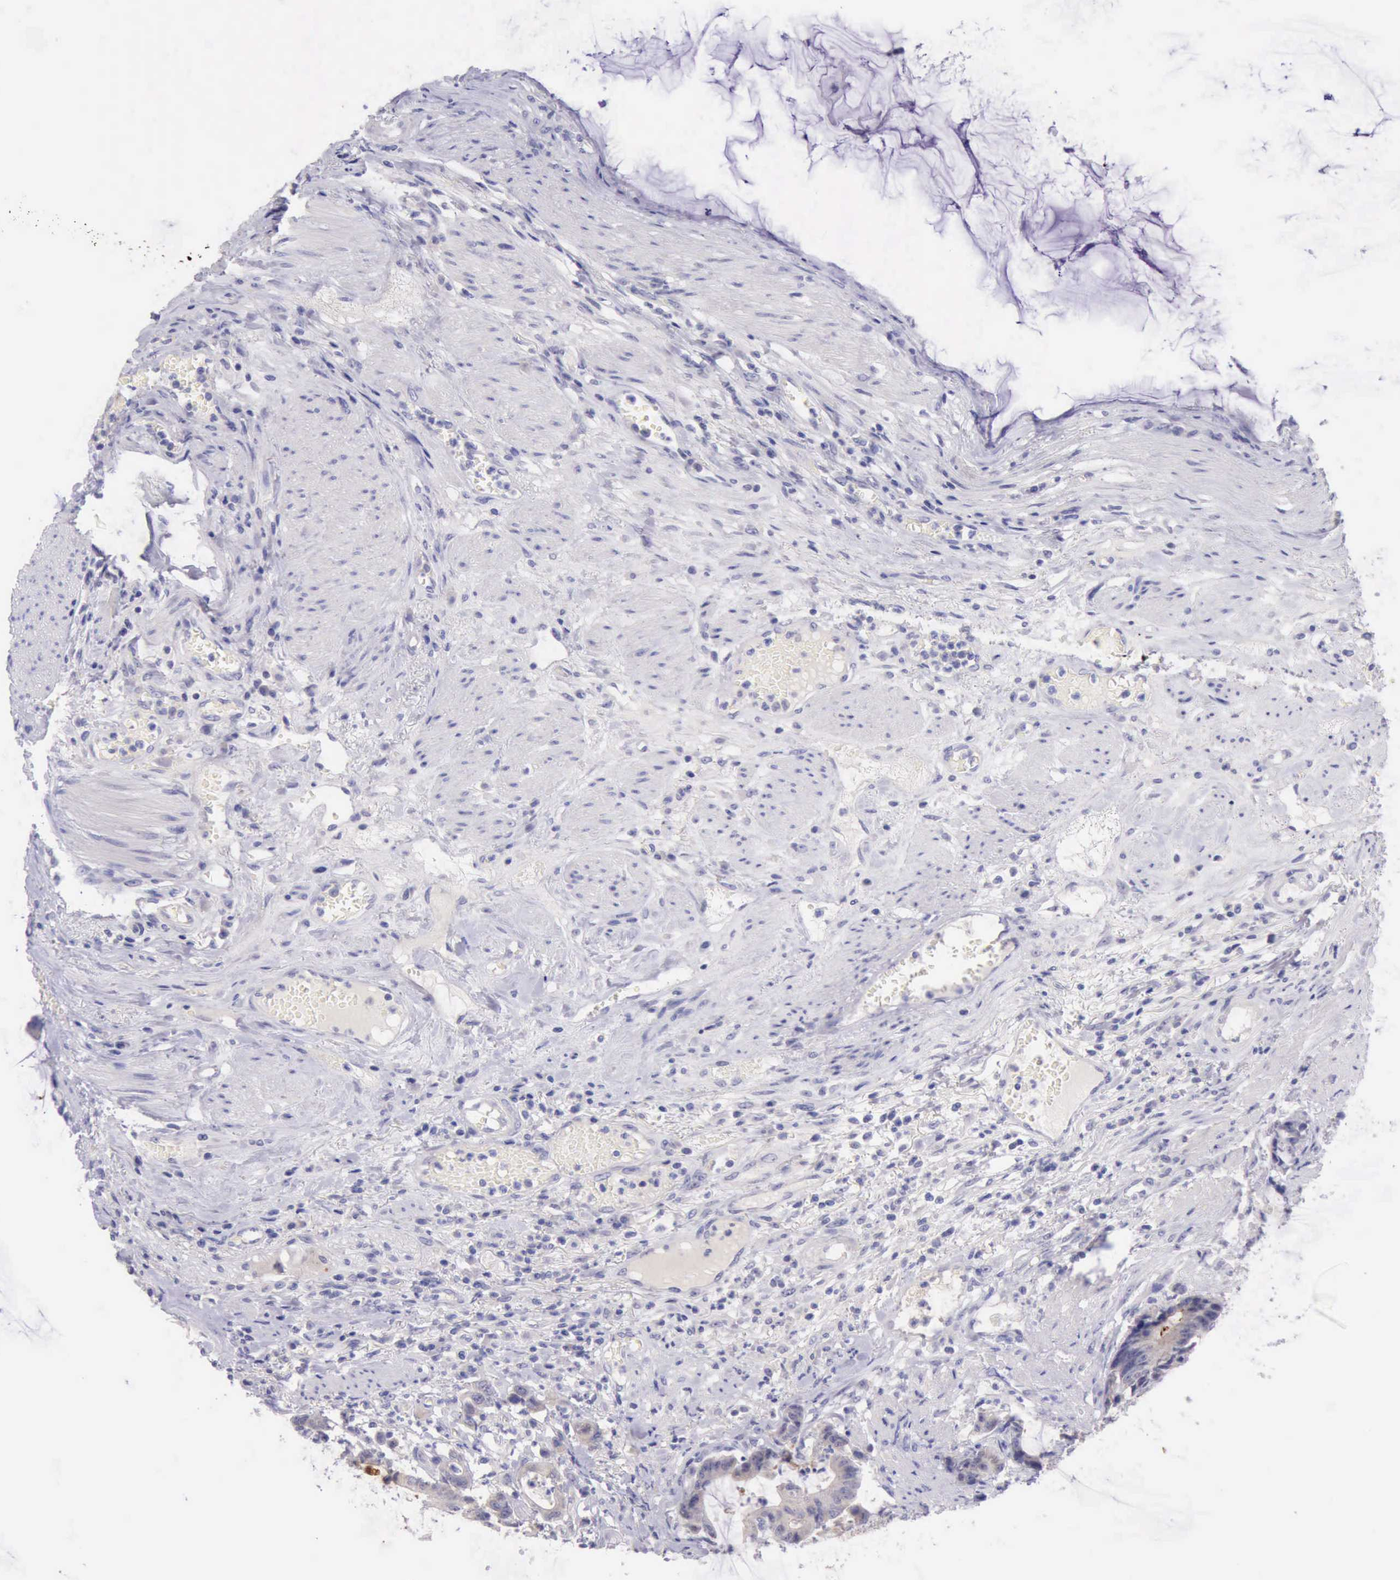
{"staining": {"intensity": "negative", "quantity": "none", "location": "none"}, "tissue": "colorectal cancer", "cell_type": "Tumor cells", "image_type": "cancer", "snomed": [{"axis": "morphology", "description": "Adenocarcinoma, NOS"}, {"axis": "topography", "description": "Colon"}], "caption": "Immunohistochemistry (IHC) image of neoplastic tissue: human adenocarcinoma (colorectal) stained with DAB (3,3'-diaminobenzidine) reveals no significant protein positivity in tumor cells.", "gene": "LRFN5", "patient": {"sex": "female", "age": 84}}